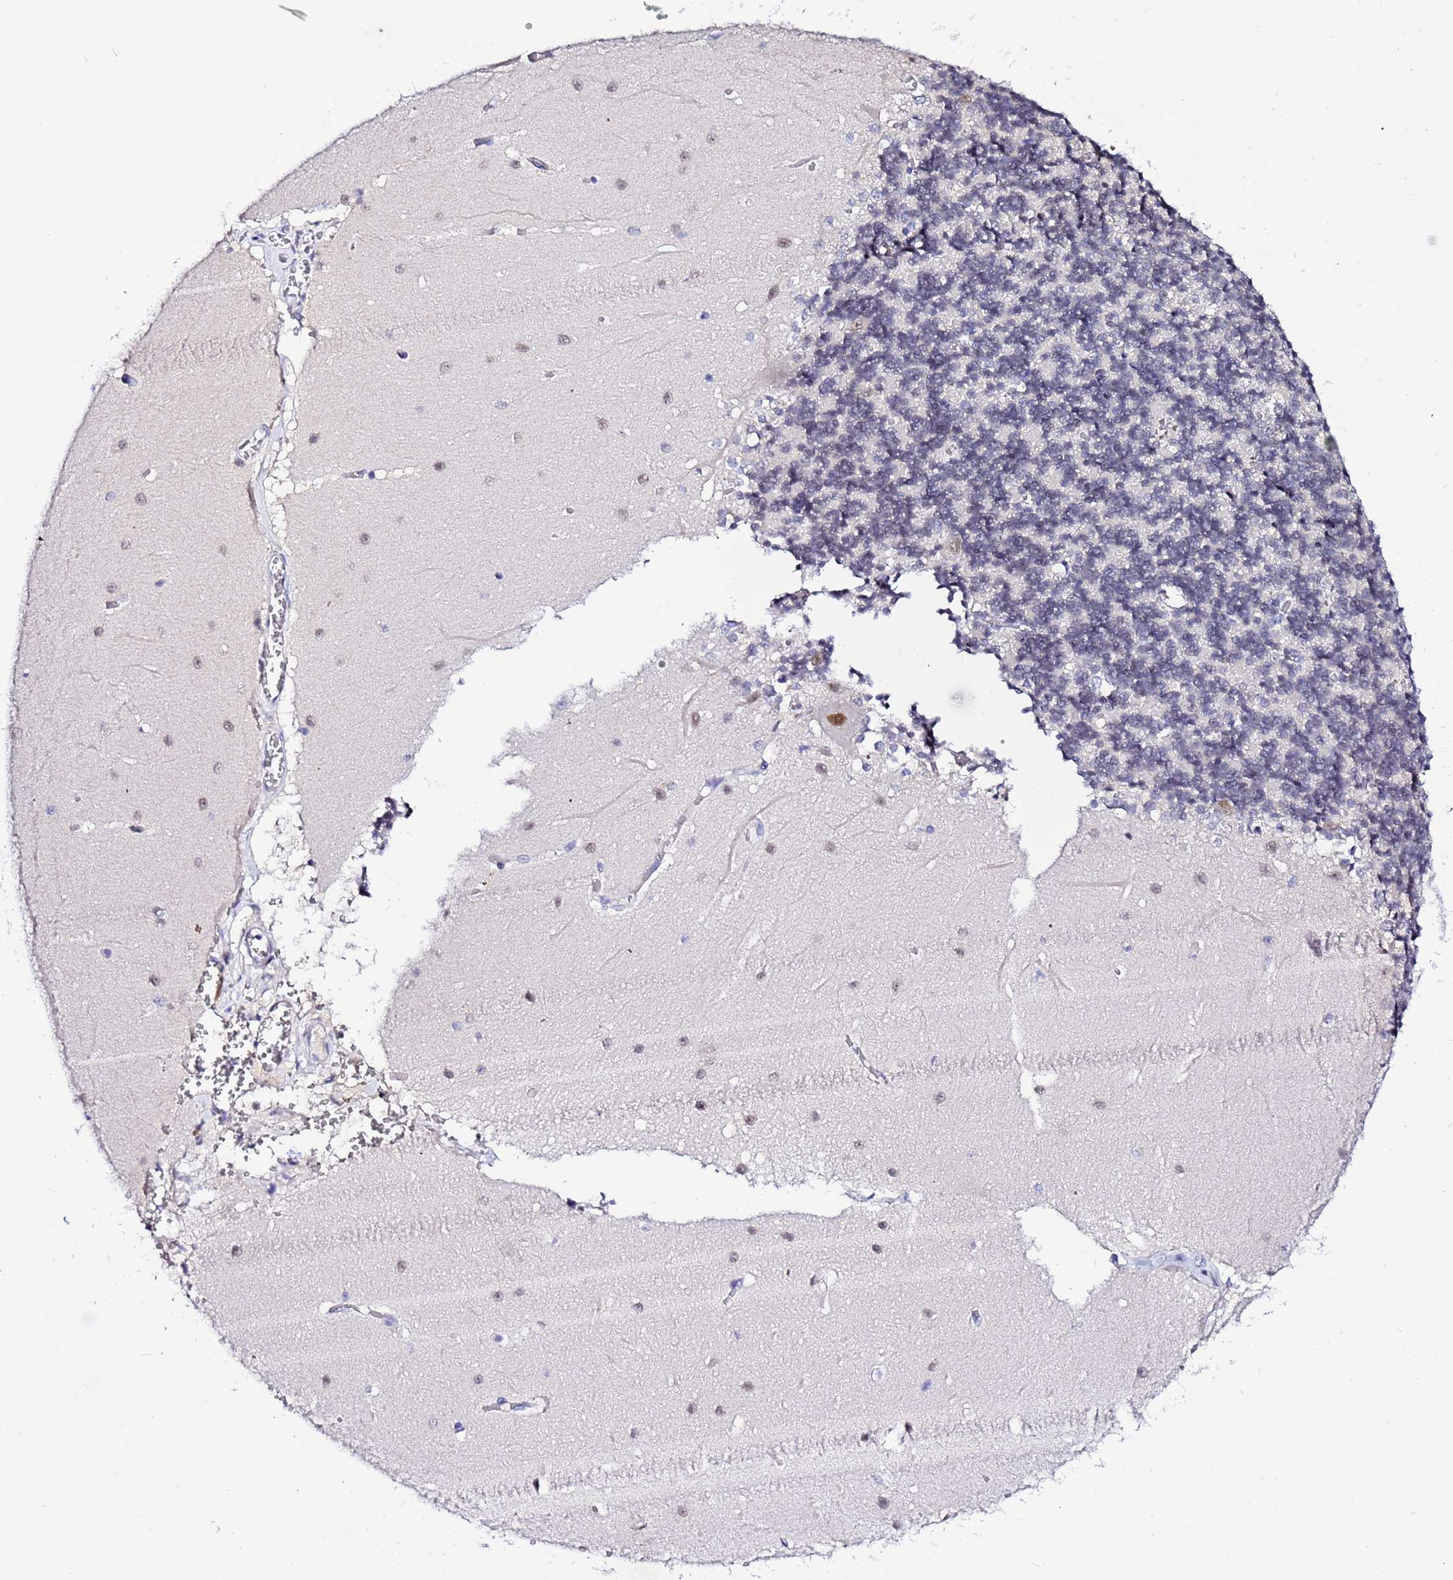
{"staining": {"intensity": "weak", "quantity": "<25%", "location": "nuclear"}, "tissue": "cerebellum", "cell_type": "Cells in granular layer", "image_type": "normal", "snomed": [{"axis": "morphology", "description": "Normal tissue, NOS"}, {"axis": "topography", "description": "Cerebellum"}], "caption": "The histopathology image shows no staining of cells in granular layer in normal cerebellum.", "gene": "ACTL6B", "patient": {"sex": "male", "age": 37}}